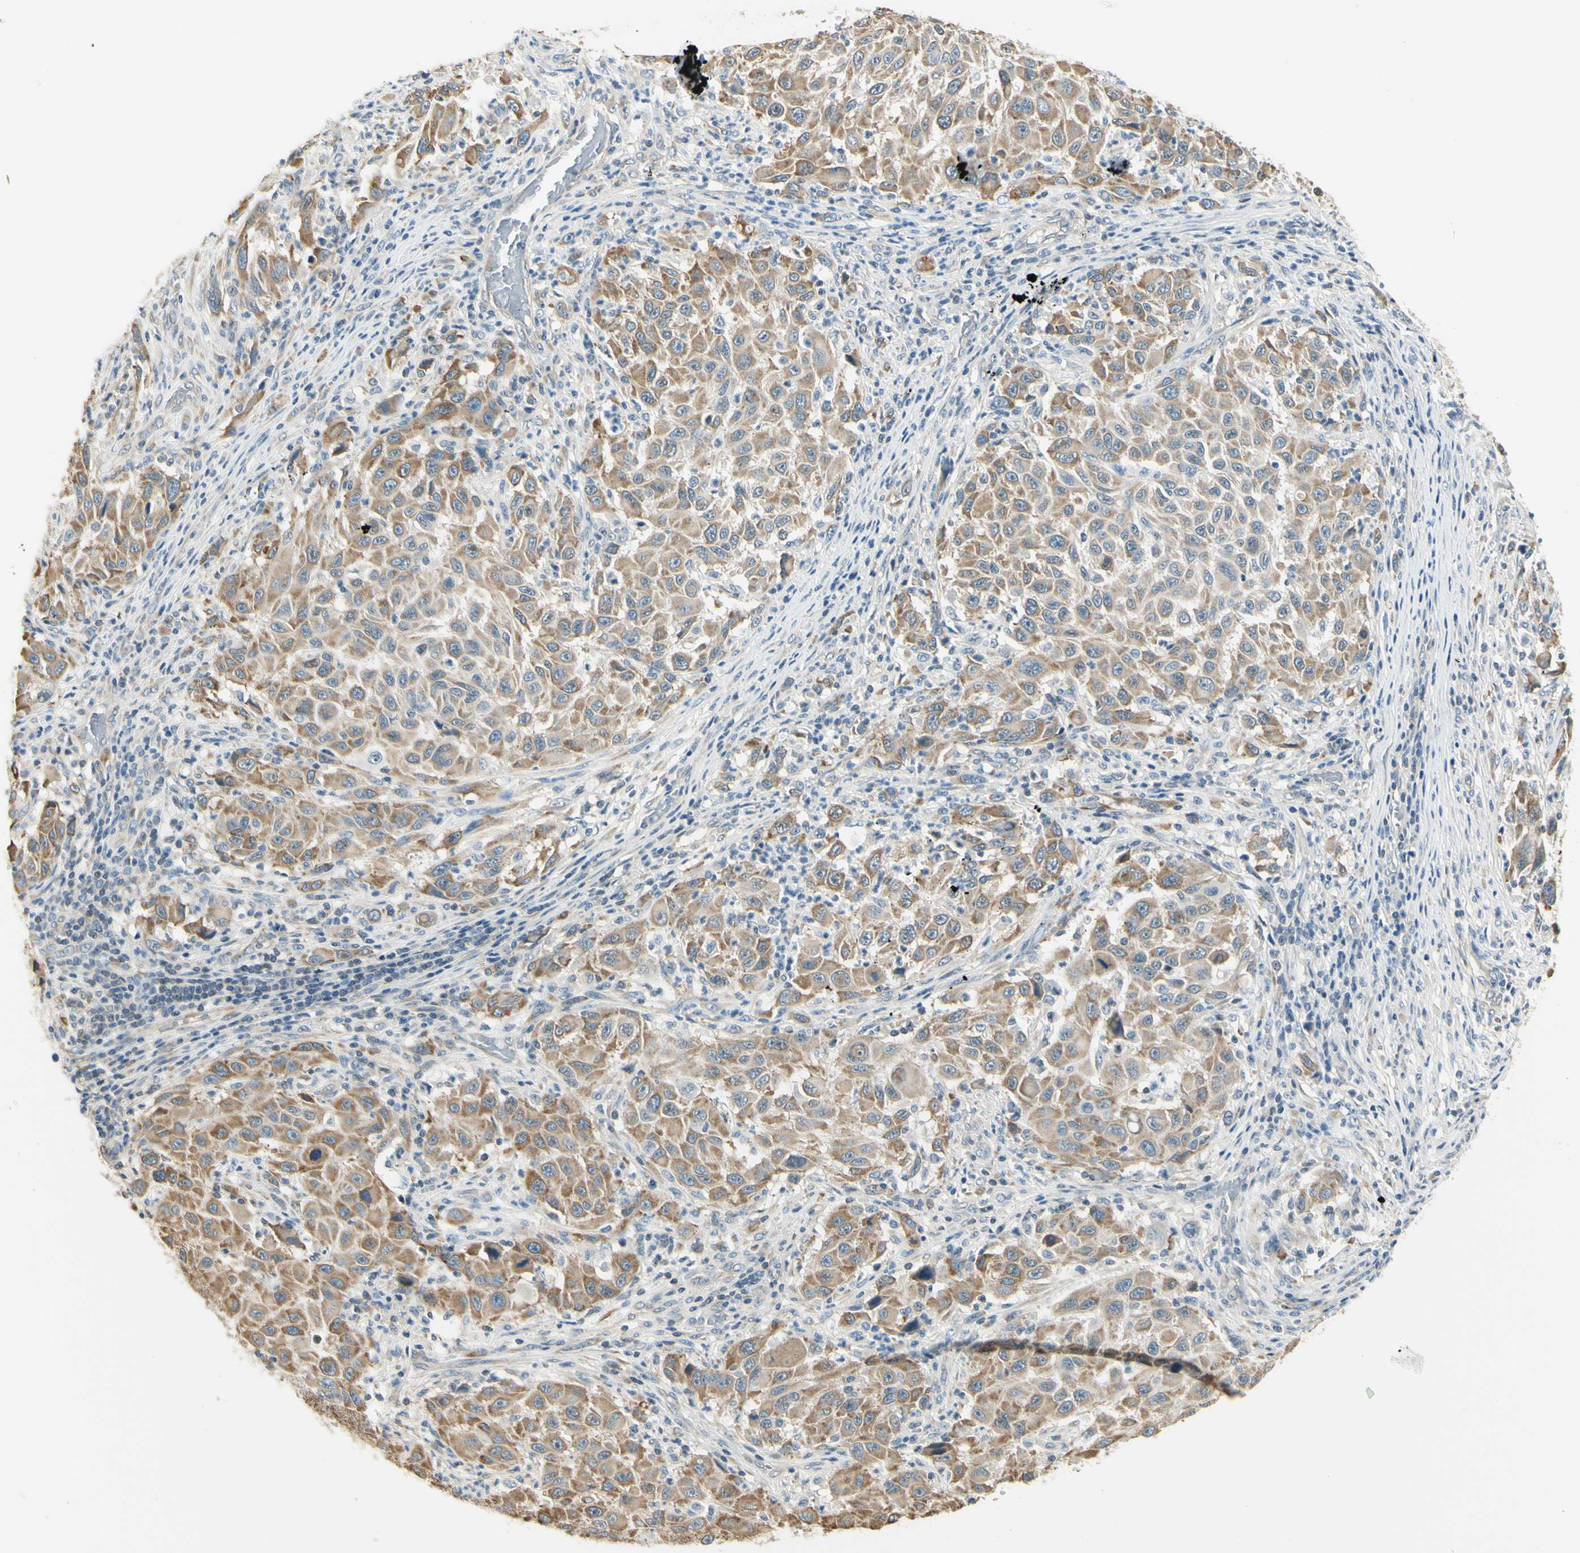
{"staining": {"intensity": "weak", "quantity": ">75%", "location": "cytoplasmic/membranous"}, "tissue": "melanoma", "cell_type": "Tumor cells", "image_type": "cancer", "snomed": [{"axis": "morphology", "description": "Malignant melanoma, Metastatic site"}, {"axis": "topography", "description": "Lymph node"}], "caption": "Tumor cells display weak cytoplasmic/membranous expression in about >75% of cells in malignant melanoma (metastatic site).", "gene": "IGDCC4", "patient": {"sex": "male", "age": 61}}